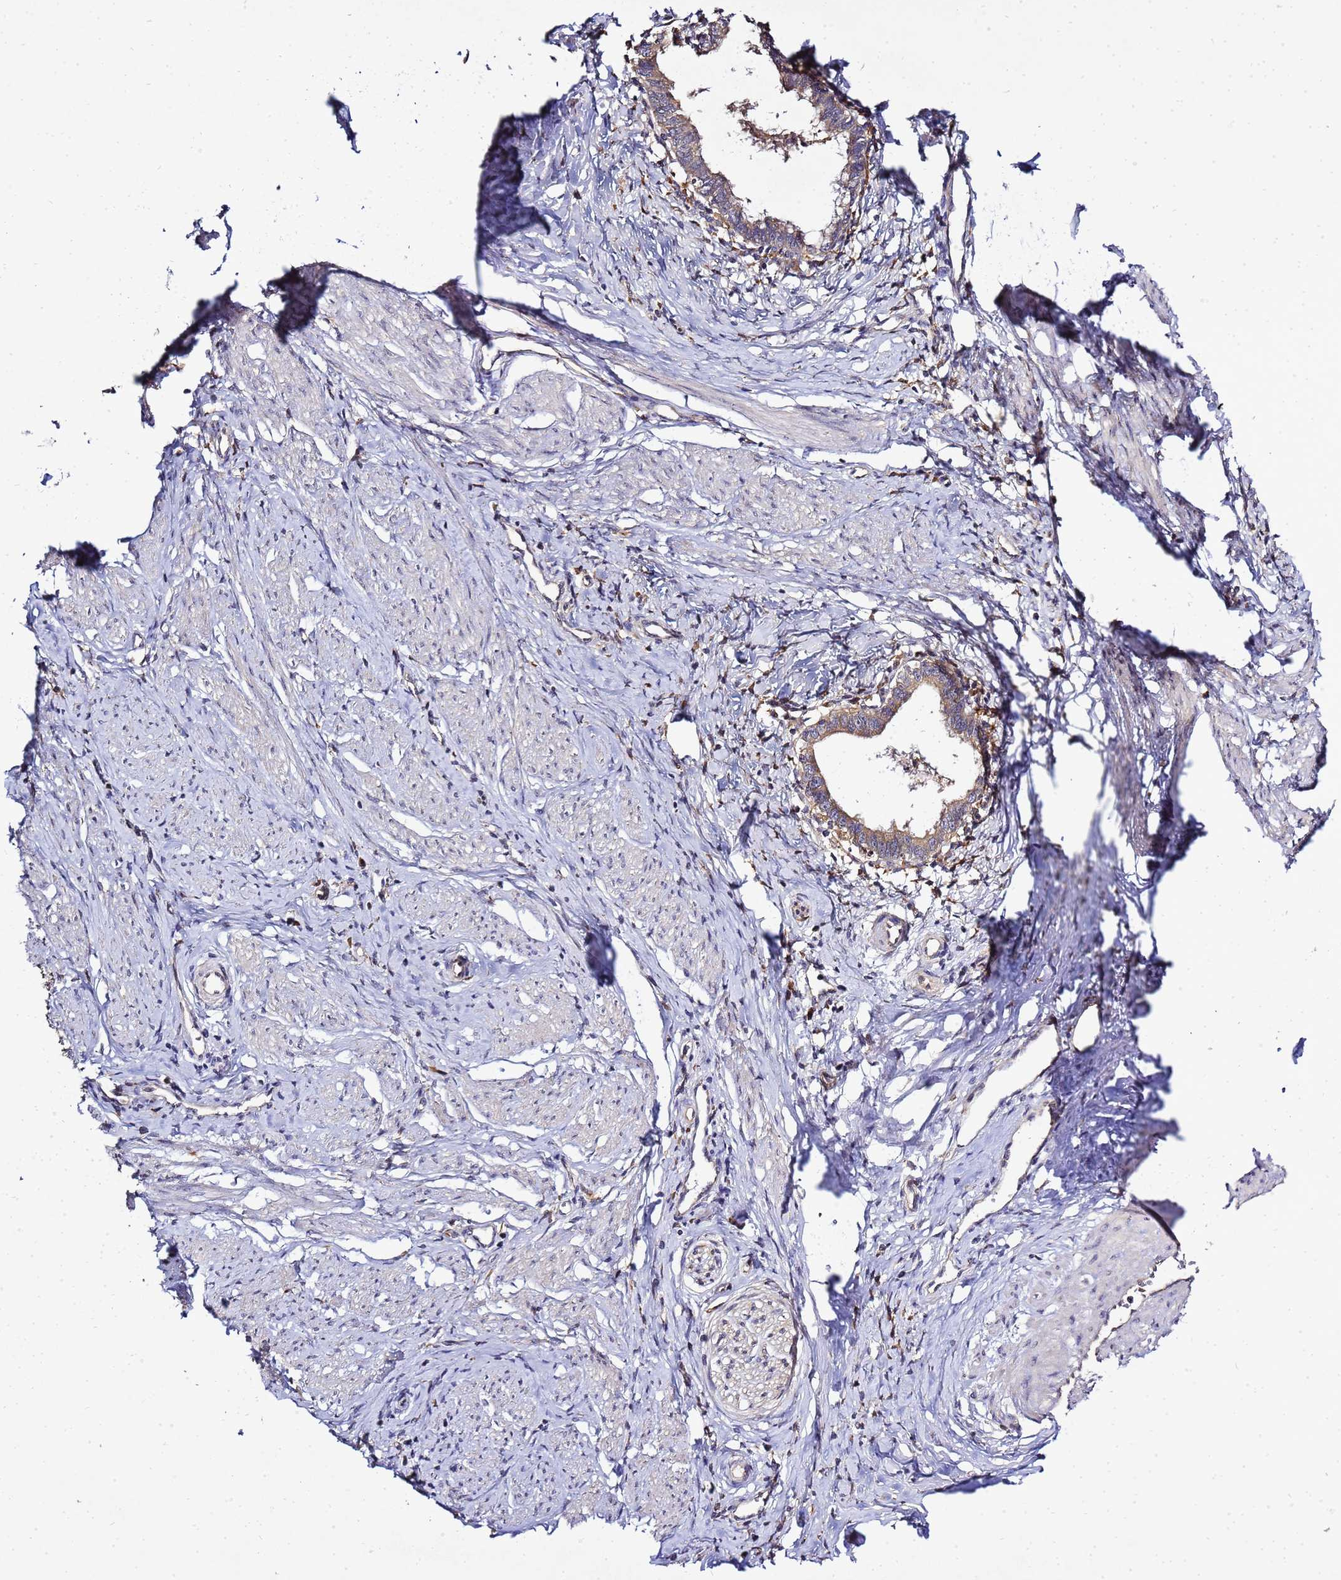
{"staining": {"intensity": "weak", "quantity": ">75%", "location": "cytoplasmic/membranous"}, "tissue": "cervical cancer", "cell_type": "Tumor cells", "image_type": "cancer", "snomed": [{"axis": "morphology", "description": "Adenocarcinoma, NOS"}, {"axis": "topography", "description": "Cervix"}], "caption": "Protein analysis of cervical adenocarcinoma tissue displays weak cytoplasmic/membranous staining in approximately >75% of tumor cells.", "gene": "ADPGK", "patient": {"sex": "female", "age": 36}}